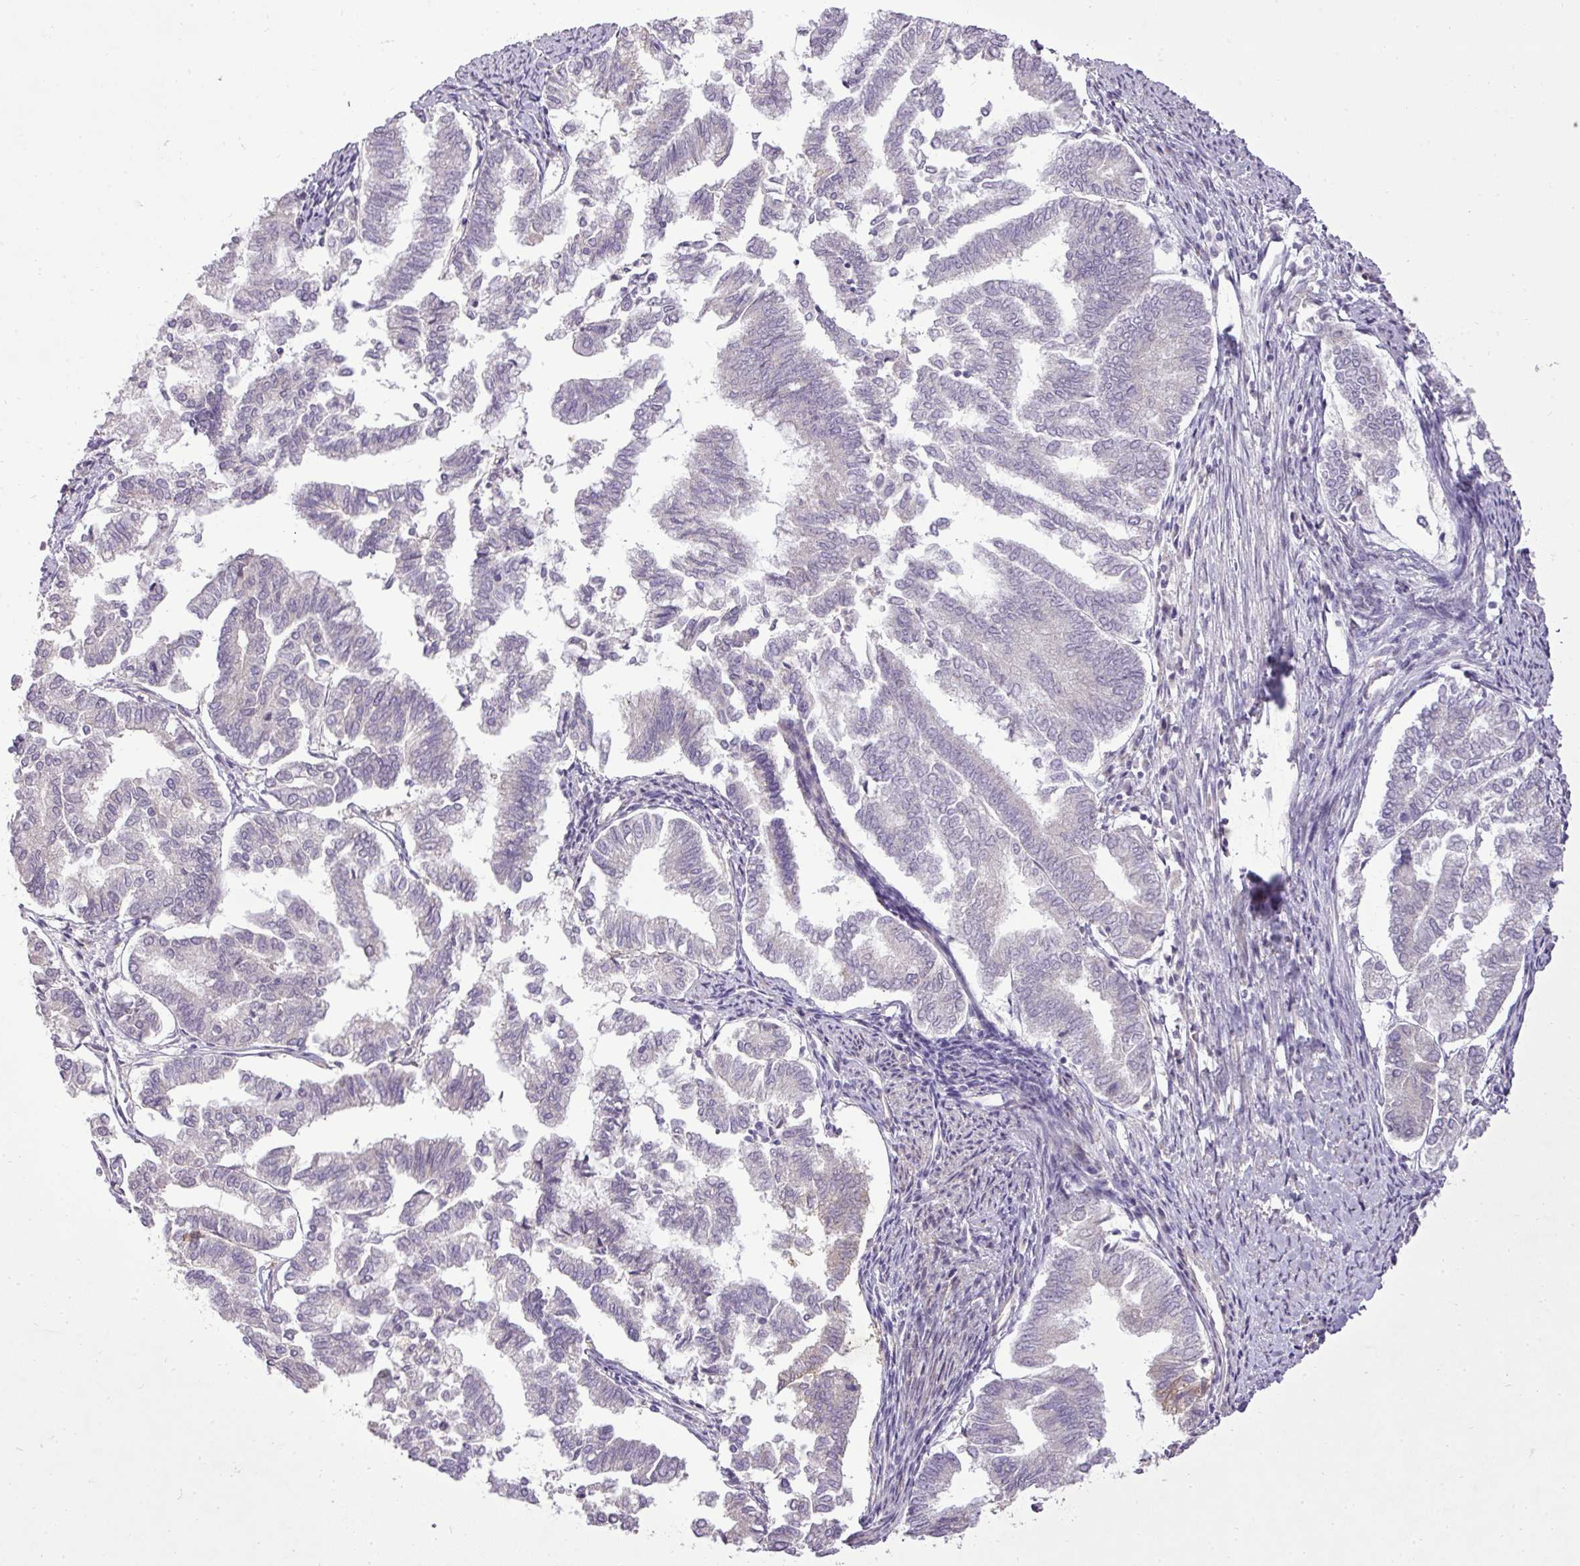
{"staining": {"intensity": "negative", "quantity": "none", "location": "none"}, "tissue": "endometrial cancer", "cell_type": "Tumor cells", "image_type": "cancer", "snomed": [{"axis": "morphology", "description": "Adenocarcinoma, NOS"}, {"axis": "topography", "description": "Endometrium"}], "caption": "Endometrial adenocarcinoma was stained to show a protein in brown. There is no significant positivity in tumor cells.", "gene": "PDRG1", "patient": {"sex": "female", "age": 79}}